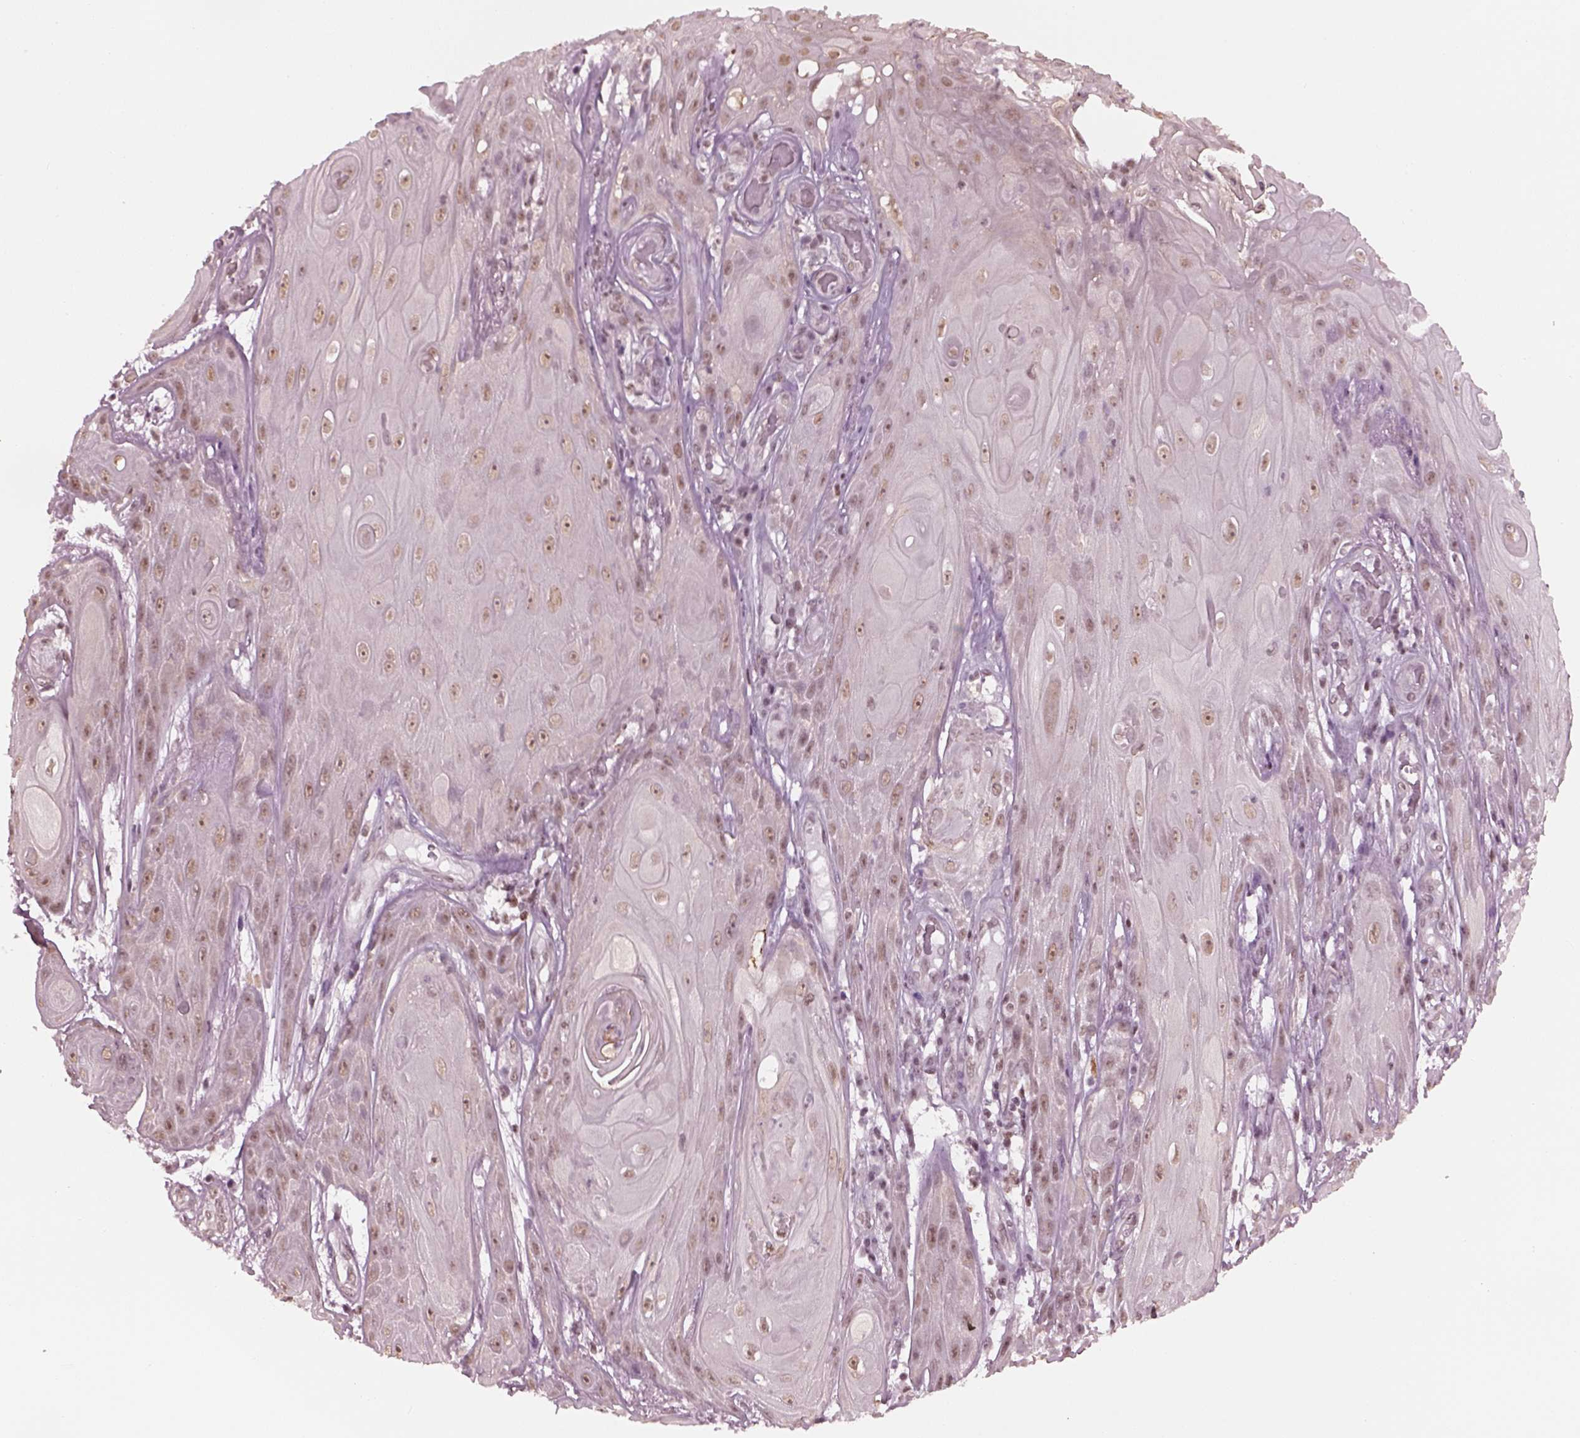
{"staining": {"intensity": "weak", "quantity": ">75%", "location": "nuclear"}, "tissue": "skin cancer", "cell_type": "Tumor cells", "image_type": "cancer", "snomed": [{"axis": "morphology", "description": "Squamous cell carcinoma, NOS"}, {"axis": "topography", "description": "Skin"}], "caption": "IHC photomicrograph of skin cancer stained for a protein (brown), which reveals low levels of weak nuclear staining in about >75% of tumor cells.", "gene": "RUVBL2", "patient": {"sex": "male", "age": 62}}